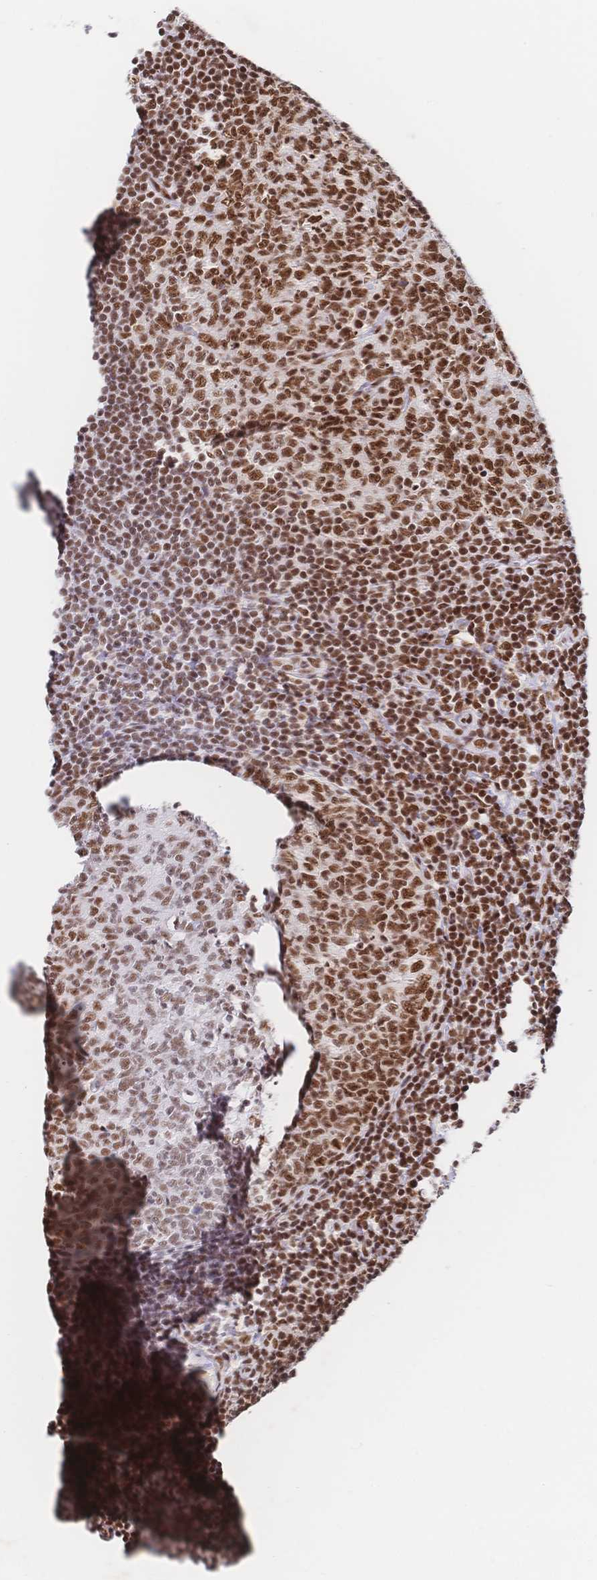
{"staining": {"intensity": "moderate", "quantity": ">75%", "location": "nuclear"}, "tissue": "tonsil", "cell_type": "Germinal center cells", "image_type": "normal", "snomed": [{"axis": "morphology", "description": "Normal tissue, NOS"}, {"axis": "morphology", "description": "Inflammation, NOS"}, {"axis": "topography", "description": "Tonsil"}], "caption": "Immunohistochemical staining of benign tonsil exhibits >75% levels of moderate nuclear protein positivity in approximately >75% of germinal center cells. (DAB (3,3'-diaminobenzidine) IHC, brown staining for protein, blue staining for nuclei).", "gene": "SRSF1", "patient": {"sex": "female", "age": 31}}